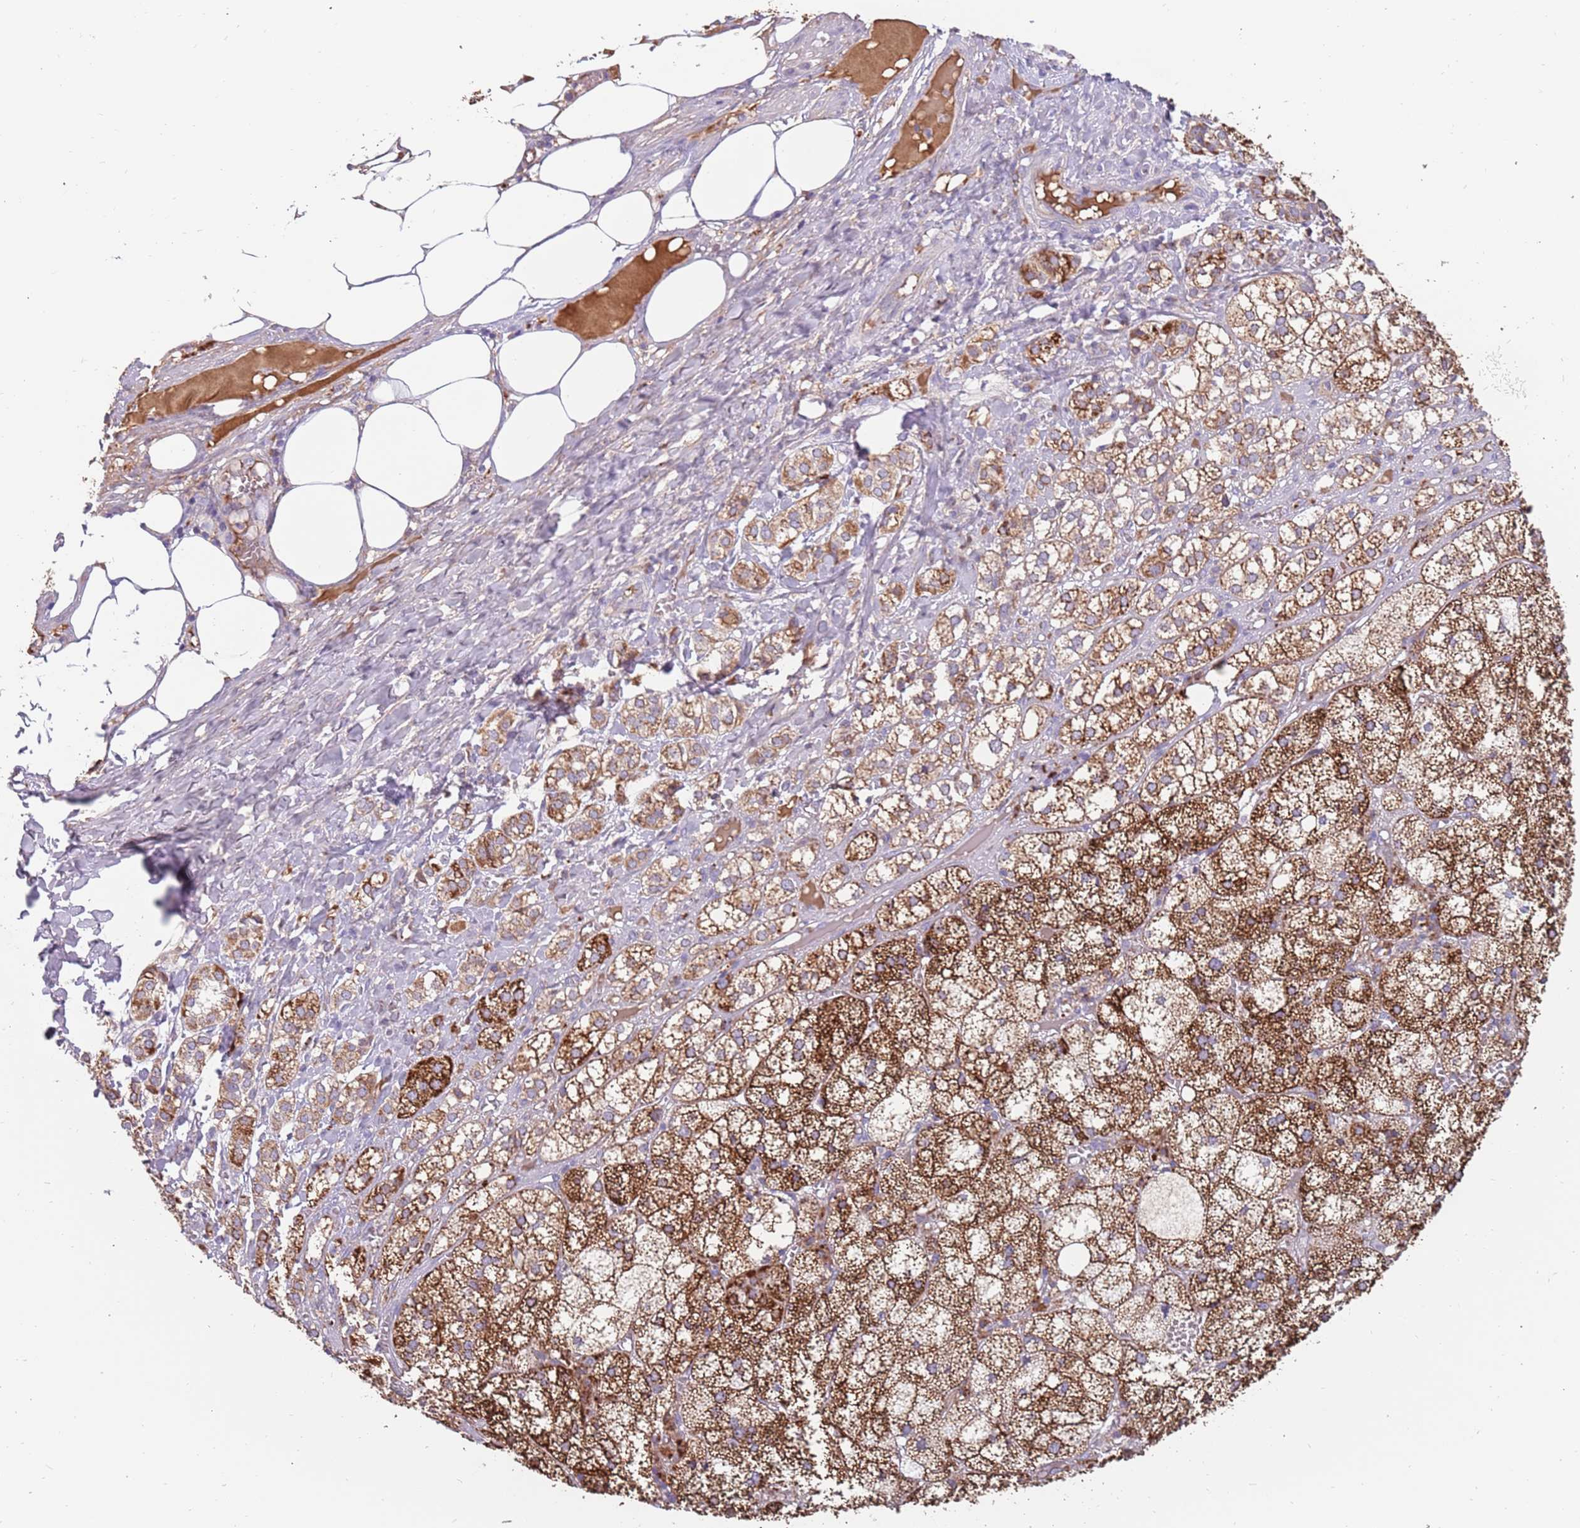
{"staining": {"intensity": "strong", "quantity": "25%-75%", "location": "cytoplasmic/membranous"}, "tissue": "adrenal gland", "cell_type": "Glandular cells", "image_type": "normal", "snomed": [{"axis": "morphology", "description": "Normal tissue, NOS"}, {"axis": "topography", "description": "Adrenal gland"}], "caption": "The image displays immunohistochemical staining of benign adrenal gland. There is strong cytoplasmic/membranous positivity is present in approximately 25%-75% of glandular cells.", "gene": "ZNF746", "patient": {"sex": "female", "age": 61}}